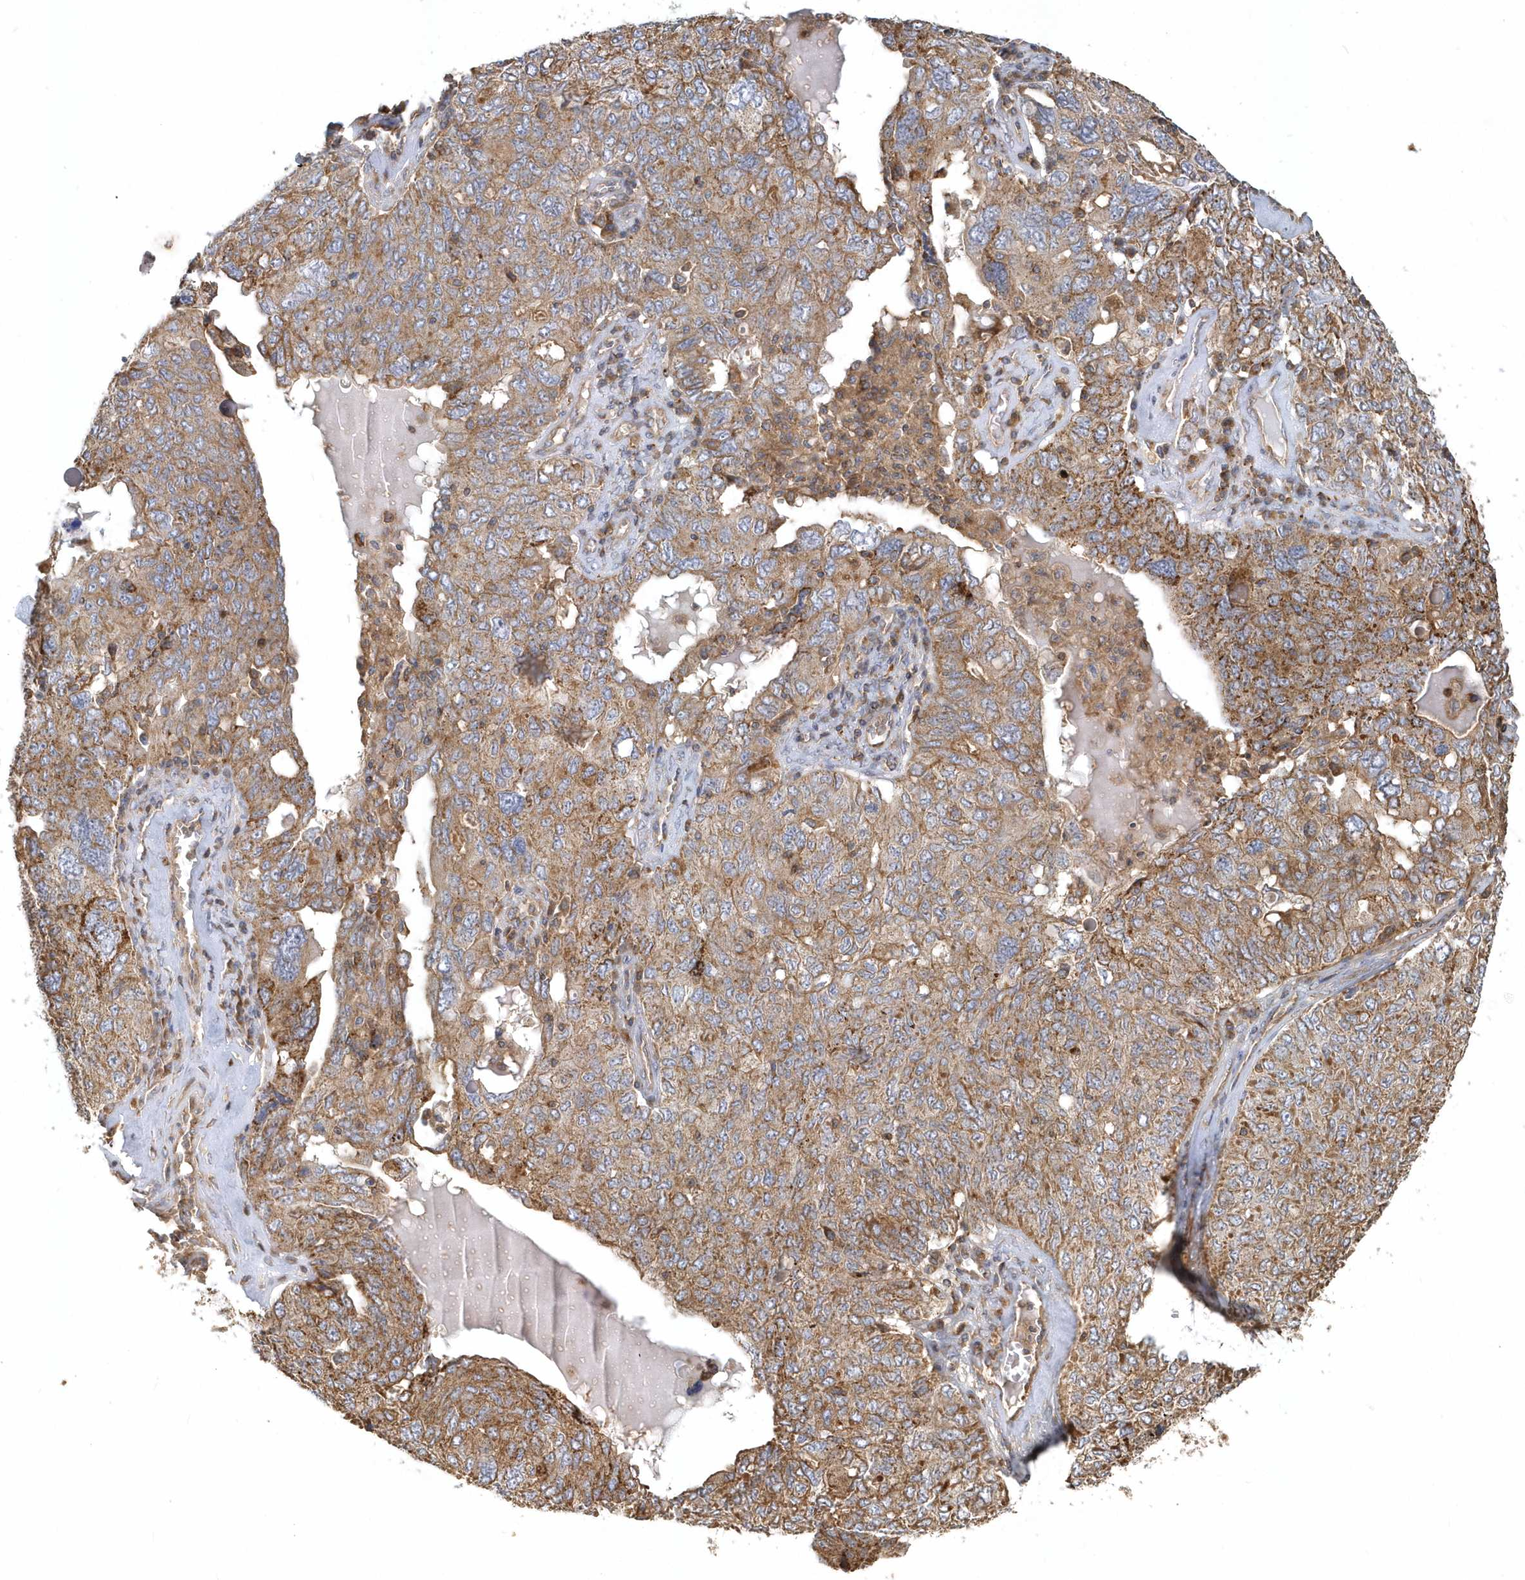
{"staining": {"intensity": "moderate", "quantity": ">75%", "location": "cytoplasmic/membranous"}, "tissue": "ovarian cancer", "cell_type": "Tumor cells", "image_type": "cancer", "snomed": [{"axis": "morphology", "description": "Carcinoma, endometroid"}, {"axis": "topography", "description": "Ovary"}], "caption": "An image of human endometroid carcinoma (ovarian) stained for a protein reveals moderate cytoplasmic/membranous brown staining in tumor cells. (Brightfield microscopy of DAB IHC at high magnification).", "gene": "TRAIP", "patient": {"sex": "female", "age": 62}}